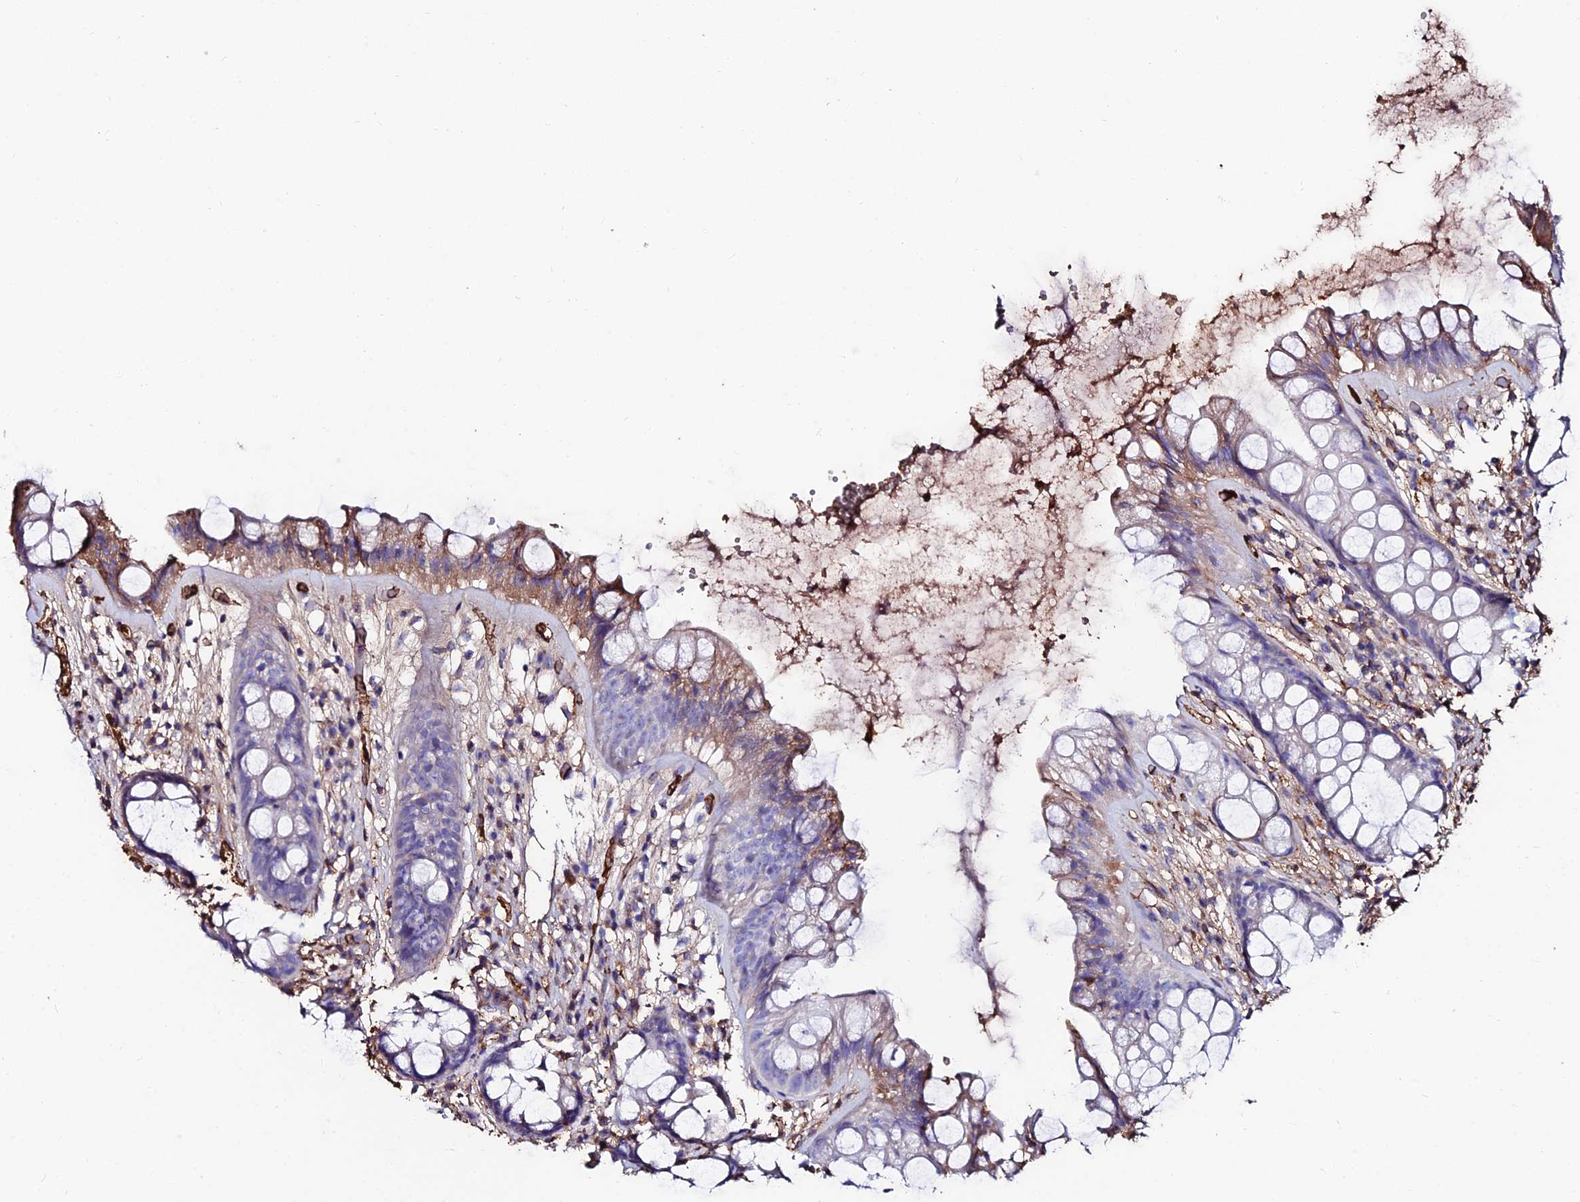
{"staining": {"intensity": "moderate", "quantity": "<25%", "location": "cytoplasmic/membranous"}, "tissue": "rectum", "cell_type": "Glandular cells", "image_type": "normal", "snomed": [{"axis": "morphology", "description": "Normal tissue, NOS"}, {"axis": "topography", "description": "Rectum"}], "caption": "This is an image of IHC staining of benign rectum, which shows moderate staining in the cytoplasmic/membranous of glandular cells.", "gene": "SLC25A16", "patient": {"sex": "male", "age": 74}}